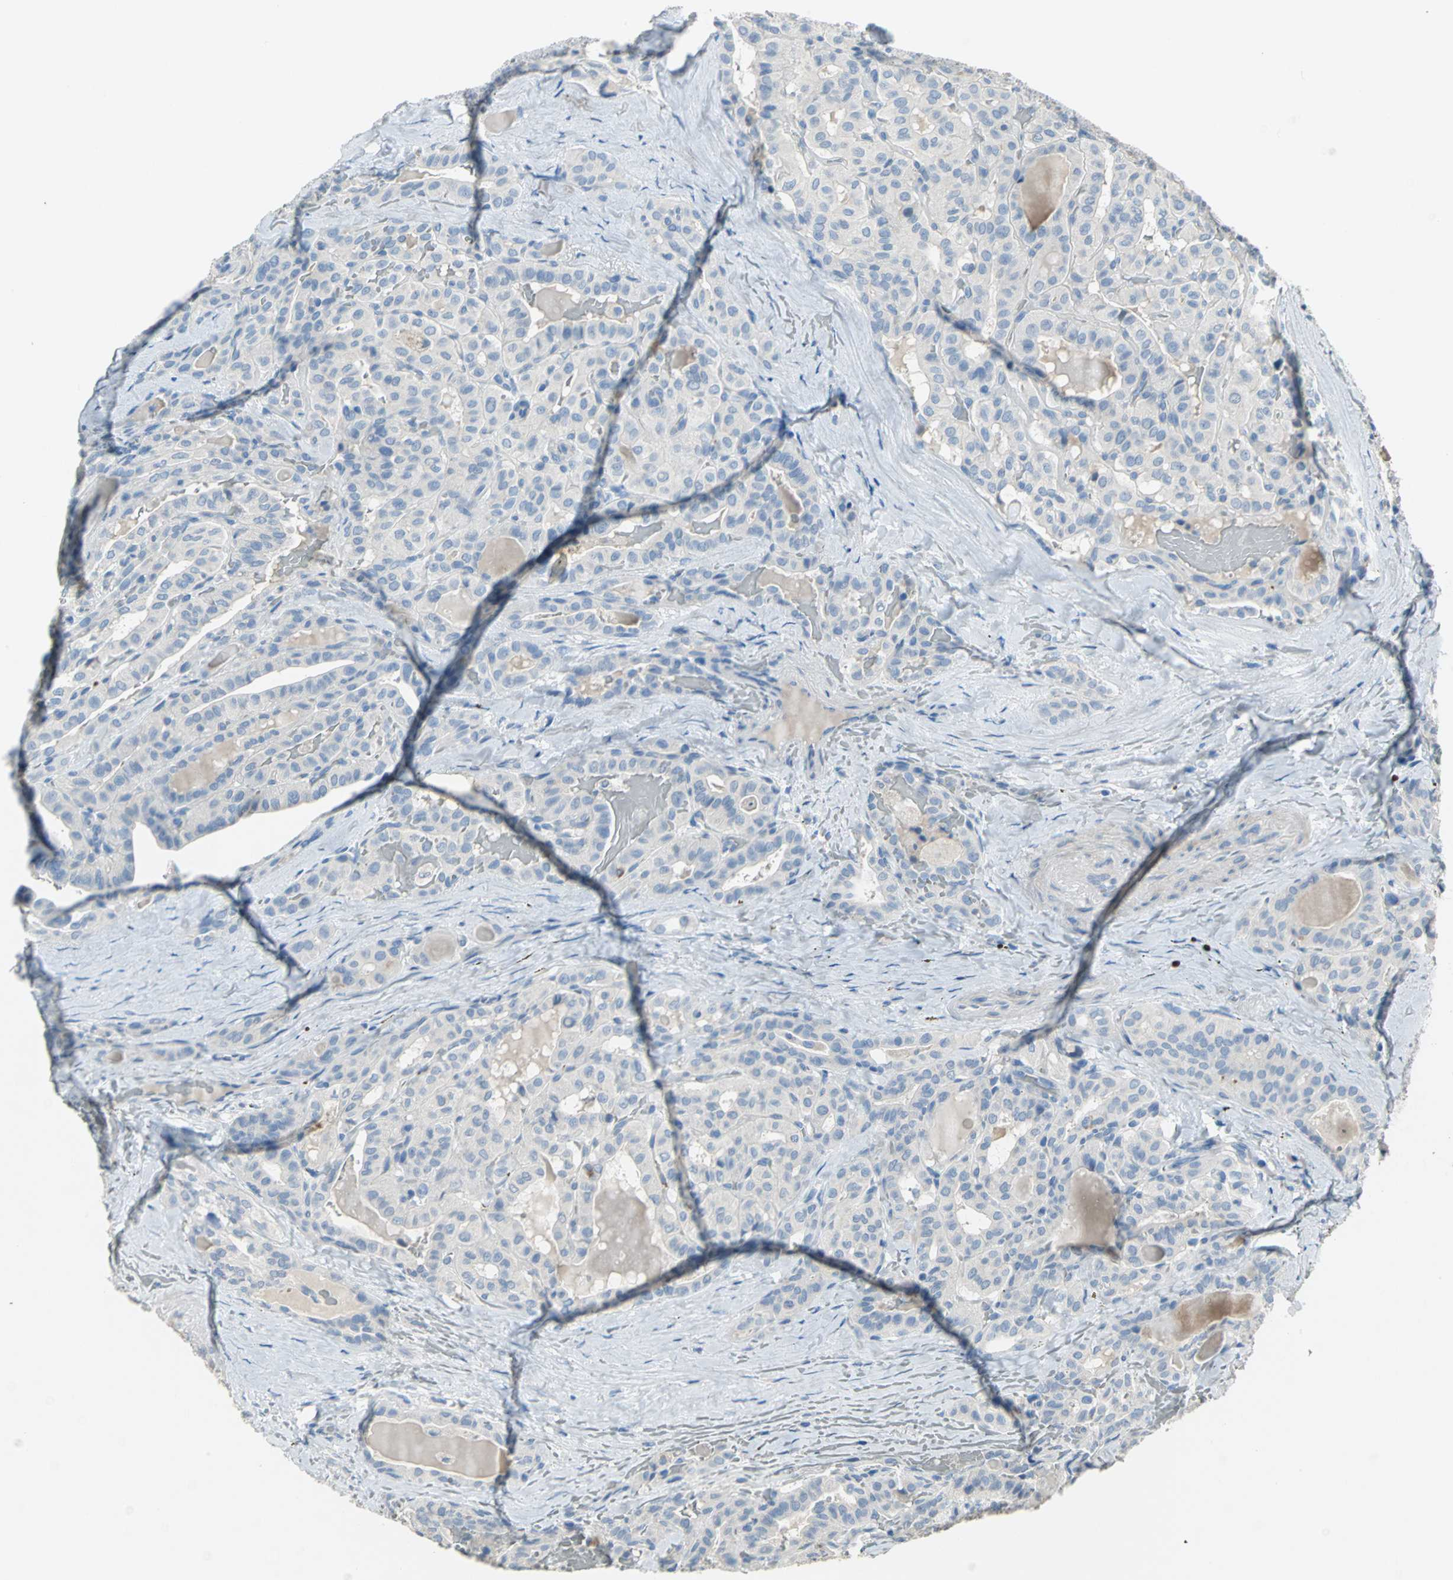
{"staining": {"intensity": "negative", "quantity": "none", "location": "none"}, "tissue": "thyroid cancer", "cell_type": "Tumor cells", "image_type": "cancer", "snomed": [{"axis": "morphology", "description": "Papillary adenocarcinoma, NOS"}, {"axis": "topography", "description": "Thyroid gland"}], "caption": "High power microscopy micrograph of an immunohistochemistry micrograph of thyroid cancer, revealing no significant positivity in tumor cells.", "gene": "PTGDS", "patient": {"sex": "male", "age": 77}}